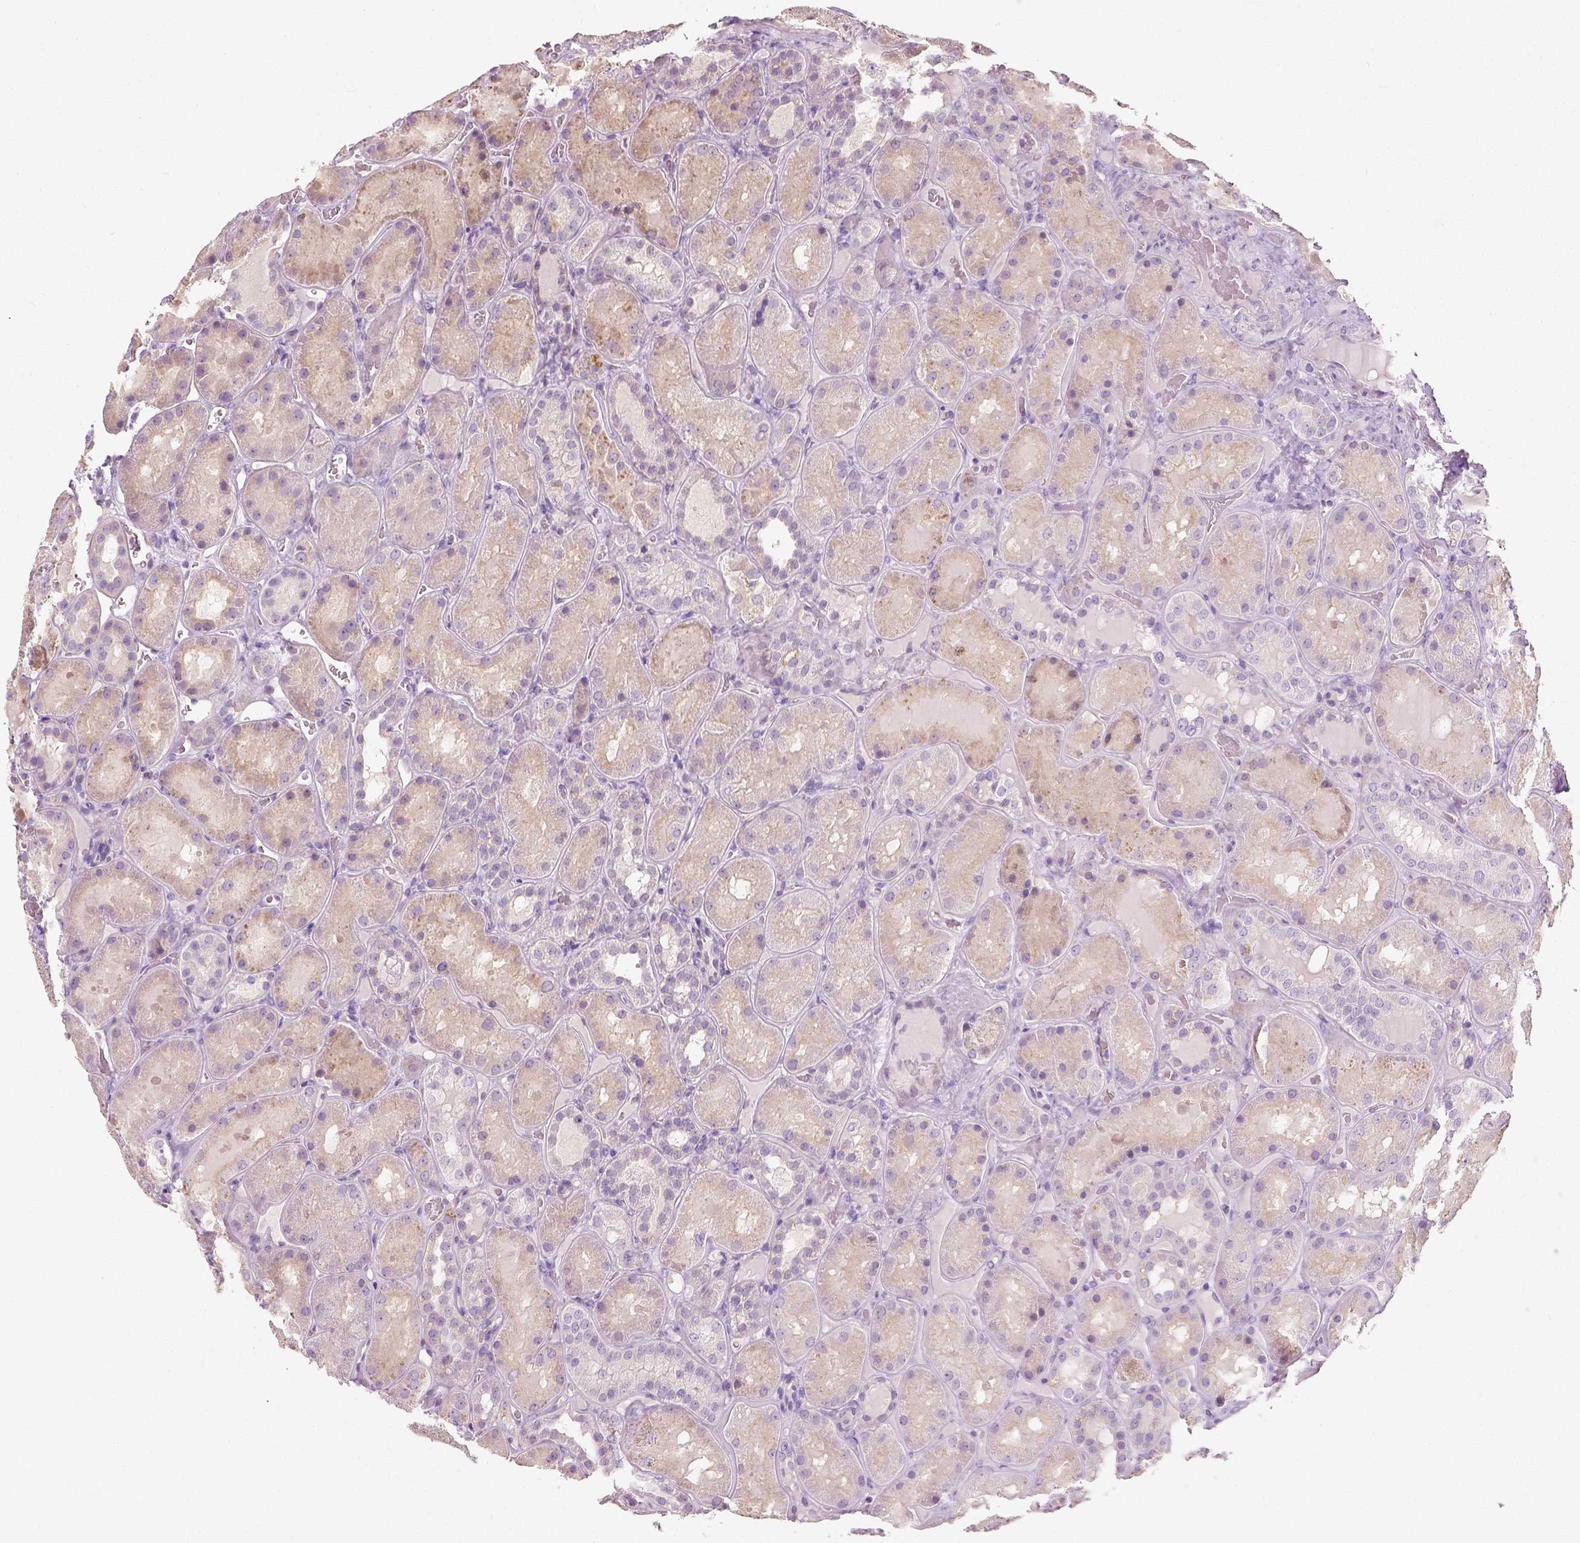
{"staining": {"intensity": "negative", "quantity": "none", "location": "none"}, "tissue": "kidney", "cell_type": "Cells in glomeruli", "image_type": "normal", "snomed": [{"axis": "morphology", "description": "Normal tissue, NOS"}, {"axis": "topography", "description": "Kidney"}], "caption": "Immunohistochemistry (IHC) photomicrograph of benign kidney stained for a protein (brown), which shows no staining in cells in glomeruli. (DAB immunohistochemistry (IHC), high magnification).", "gene": "DHCR24", "patient": {"sex": "male", "age": 73}}